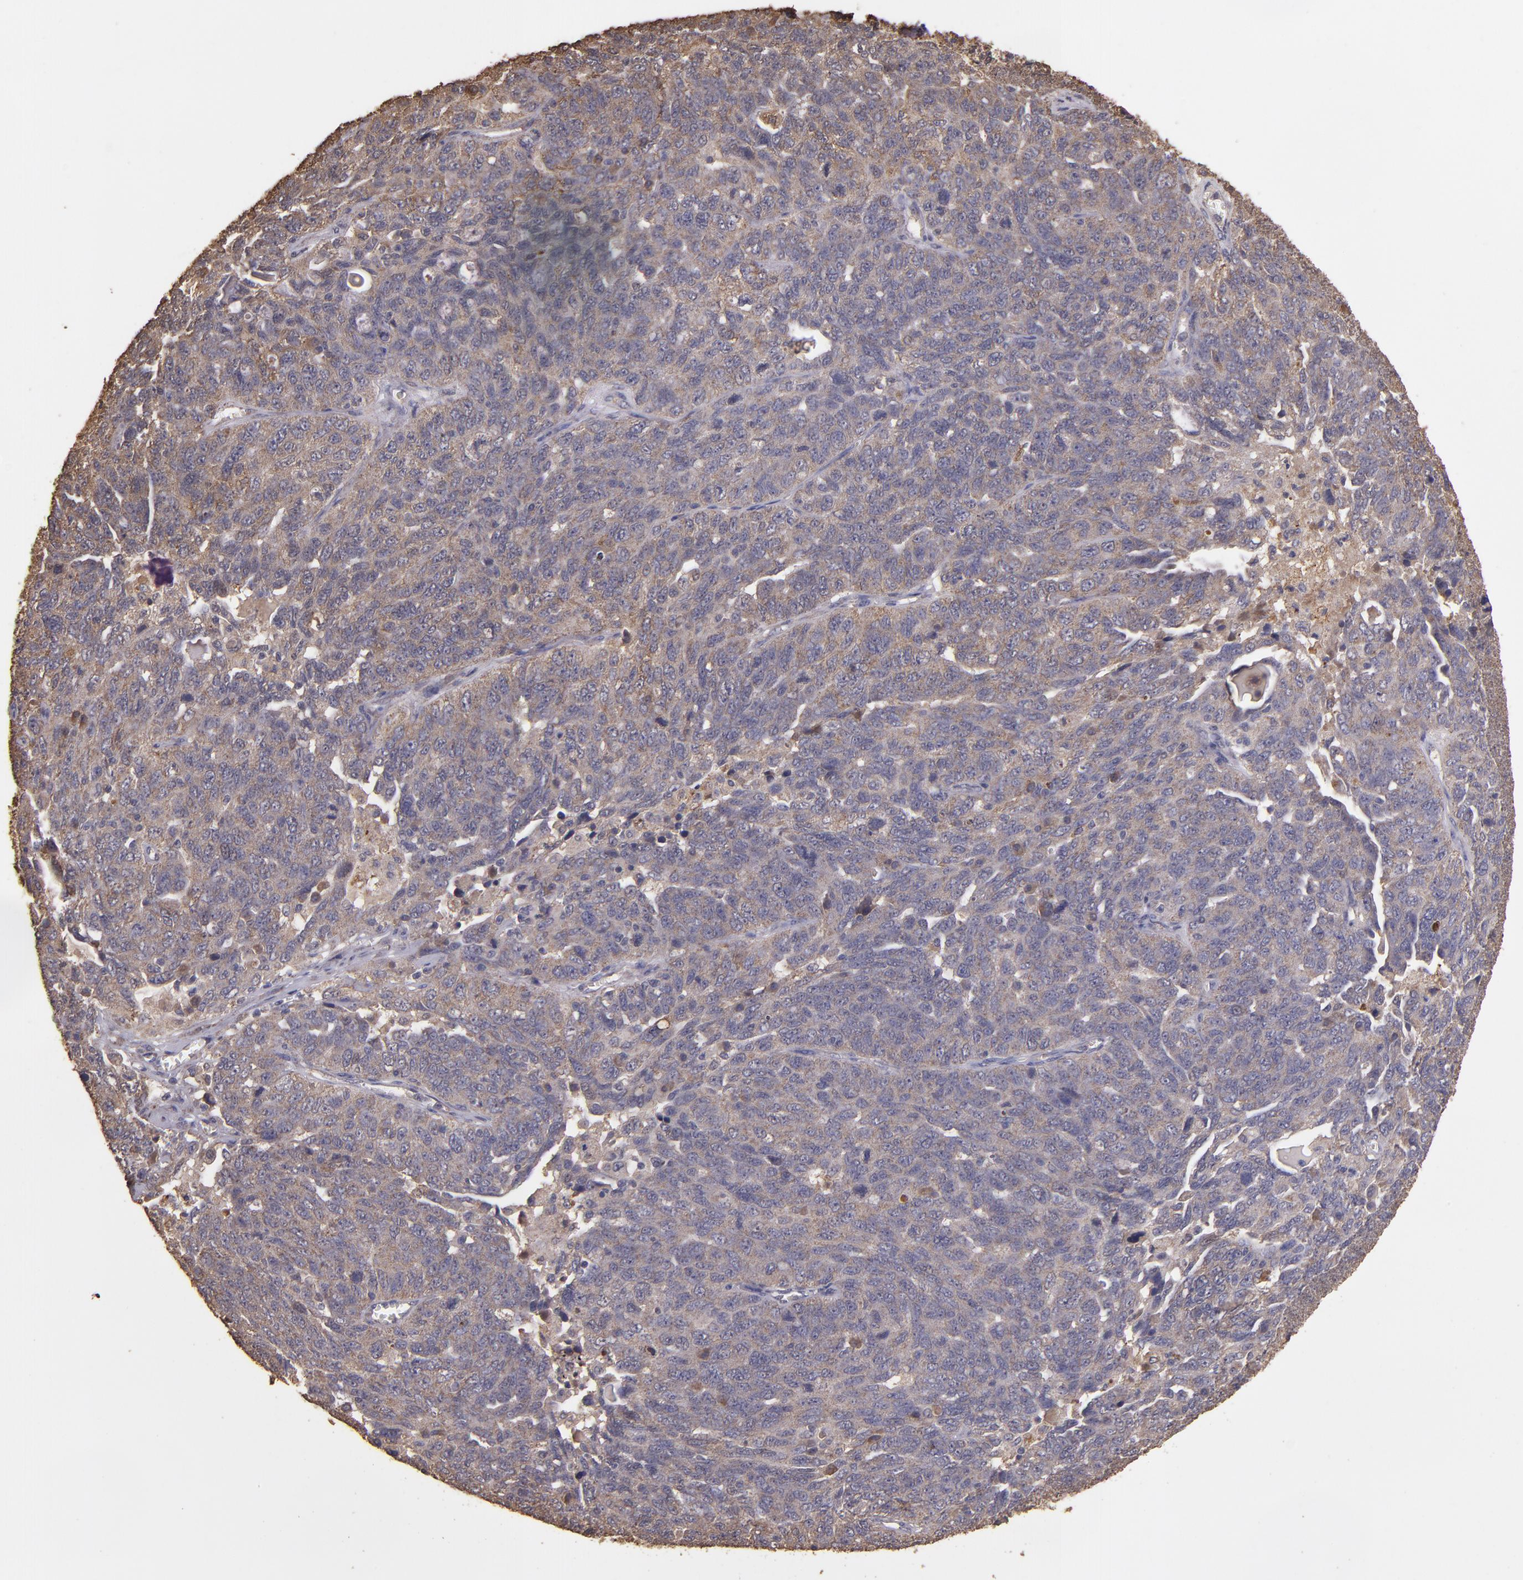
{"staining": {"intensity": "moderate", "quantity": ">75%", "location": "cytoplasmic/membranous,nuclear"}, "tissue": "ovarian cancer", "cell_type": "Tumor cells", "image_type": "cancer", "snomed": [{"axis": "morphology", "description": "Cystadenocarcinoma, serous, NOS"}, {"axis": "topography", "description": "Ovary"}], "caption": "Ovarian cancer tissue exhibits moderate cytoplasmic/membranous and nuclear staining in about >75% of tumor cells", "gene": "HECTD1", "patient": {"sex": "female", "age": 71}}